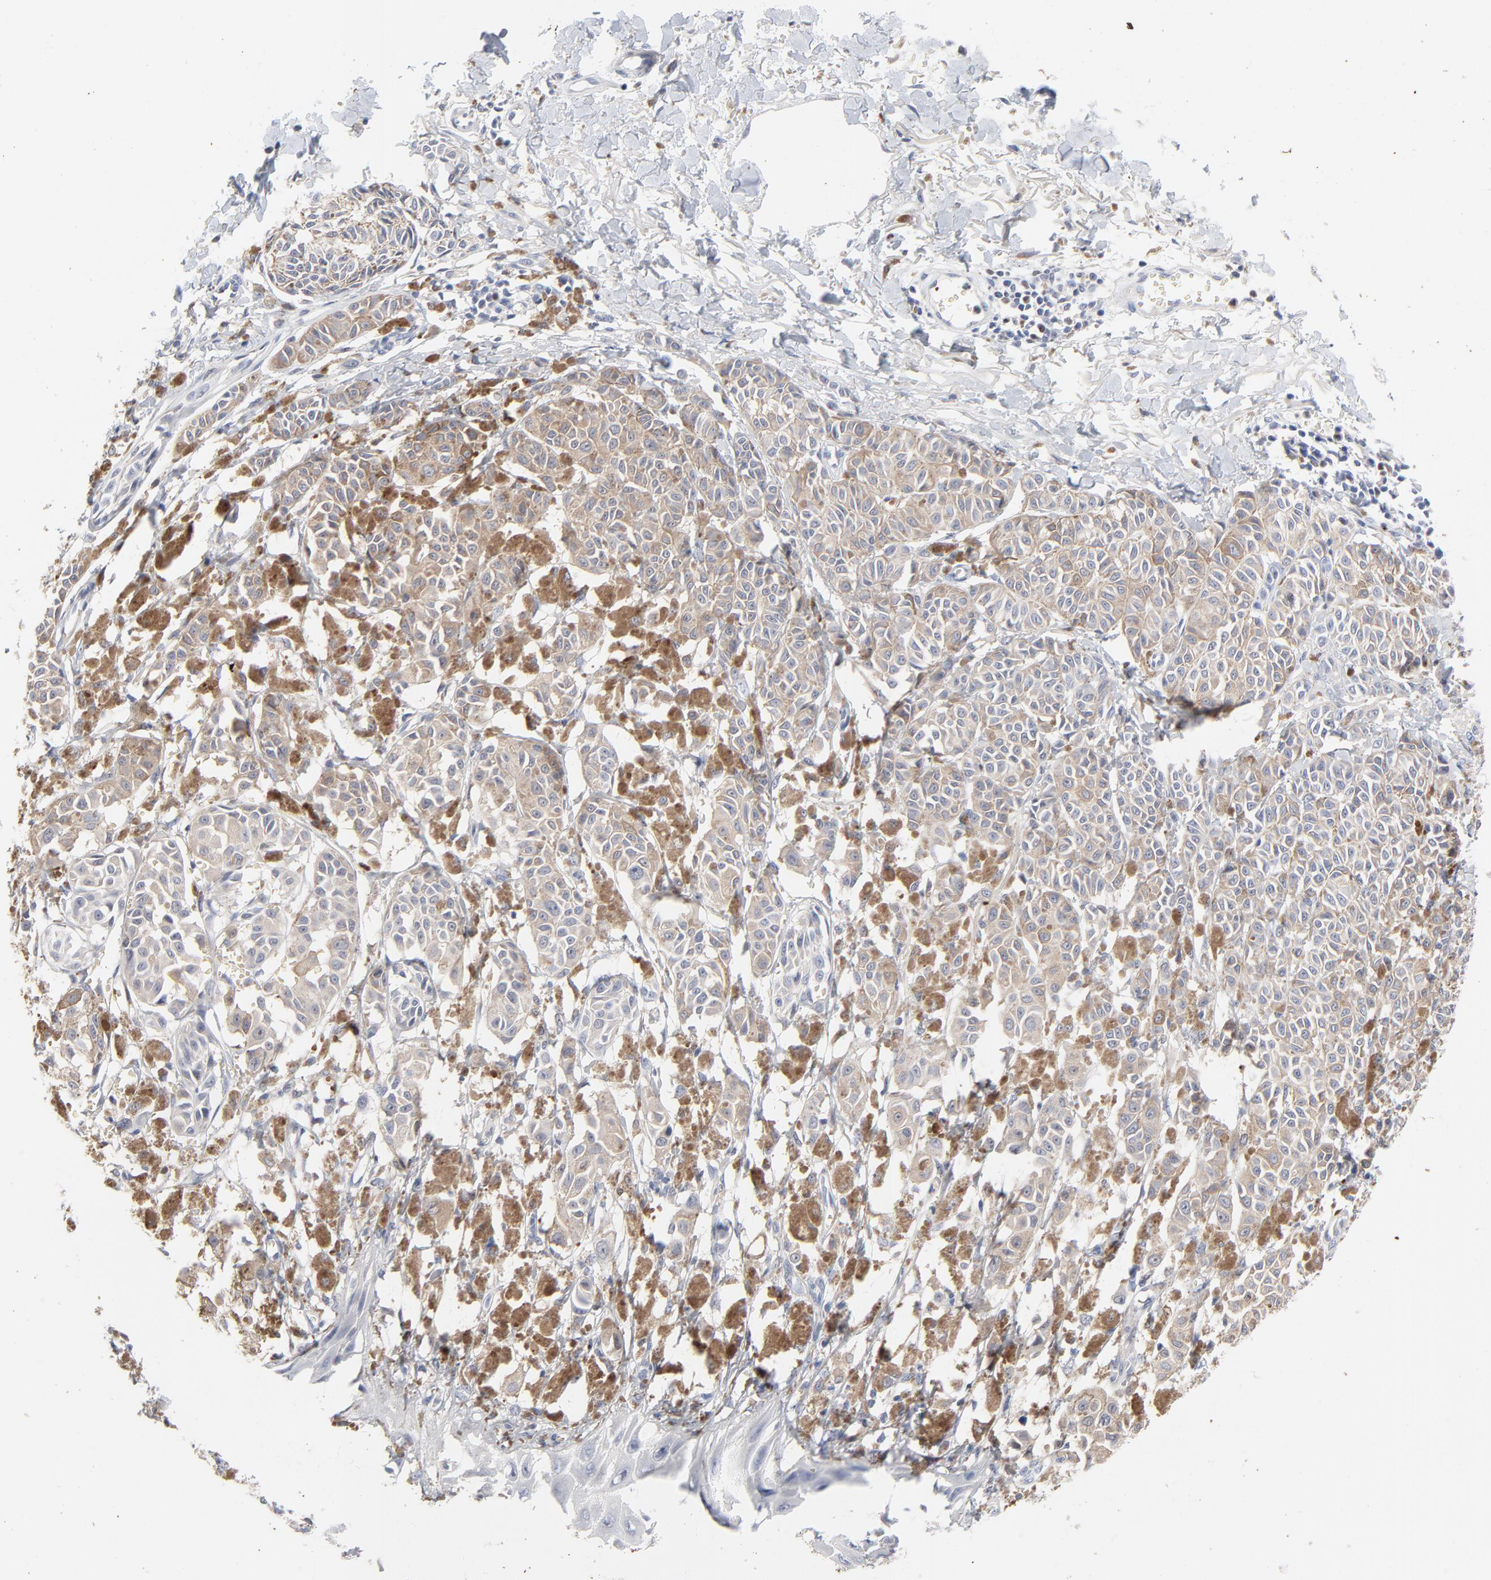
{"staining": {"intensity": "weak", "quantity": ">75%", "location": "cytoplasmic/membranous"}, "tissue": "melanoma", "cell_type": "Tumor cells", "image_type": "cancer", "snomed": [{"axis": "morphology", "description": "Malignant melanoma, NOS"}, {"axis": "topography", "description": "Skin"}], "caption": "A low amount of weak cytoplasmic/membranous staining is present in approximately >75% of tumor cells in malignant melanoma tissue. (Stains: DAB (3,3'-diaminobenzidine) in brown, nuclei in blue, Microscopy: brightfield microscopy at high magnification).", "gene": "AADAC", "patient": {"sex": "male", "age": 76}}